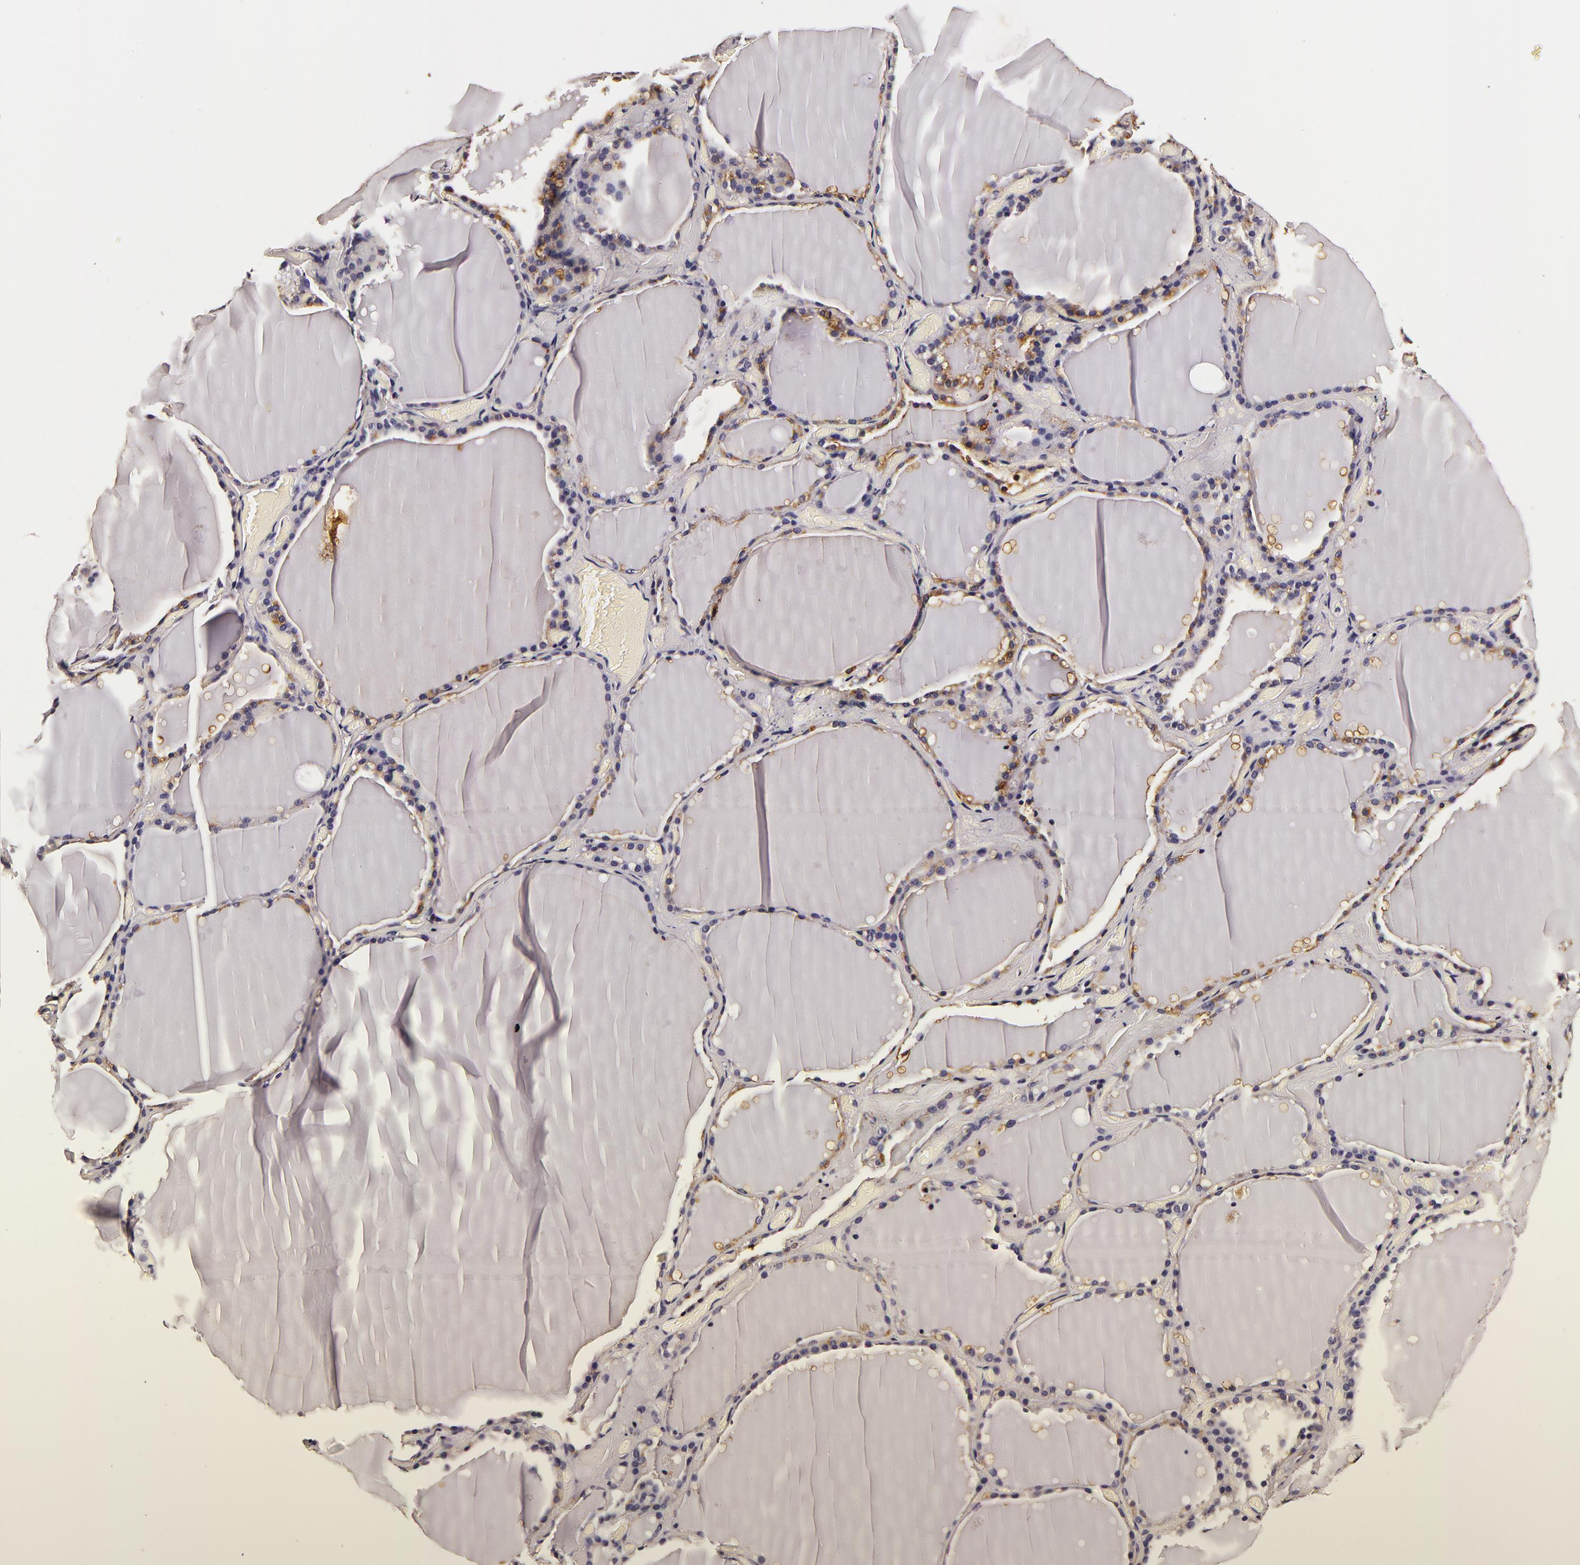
{"staining": {"intensity": "weak", "quantity": "<25%", "location": "cytoplasmic/membranous"}, "tissue": "thyroid gland", "cell_type": "Glandular cells", "image_type": "normal", "snomed": [{"axis": "morphology", "description": "Normal tissue, NOS"}, {"axis": "topography", "description": "Thyroid gland"}], "caption": "Benign thyroid gland was stained to show a protein in brown. There is no significant expression in glandular cells. The staining is performed using DAB (3,3'-diaminobenzidine) brown chromogen with nuclei counter-stained in using hematoxylin.", "gene": "LGALS3BP", "patient": {"sex": "male", "age": 34}}